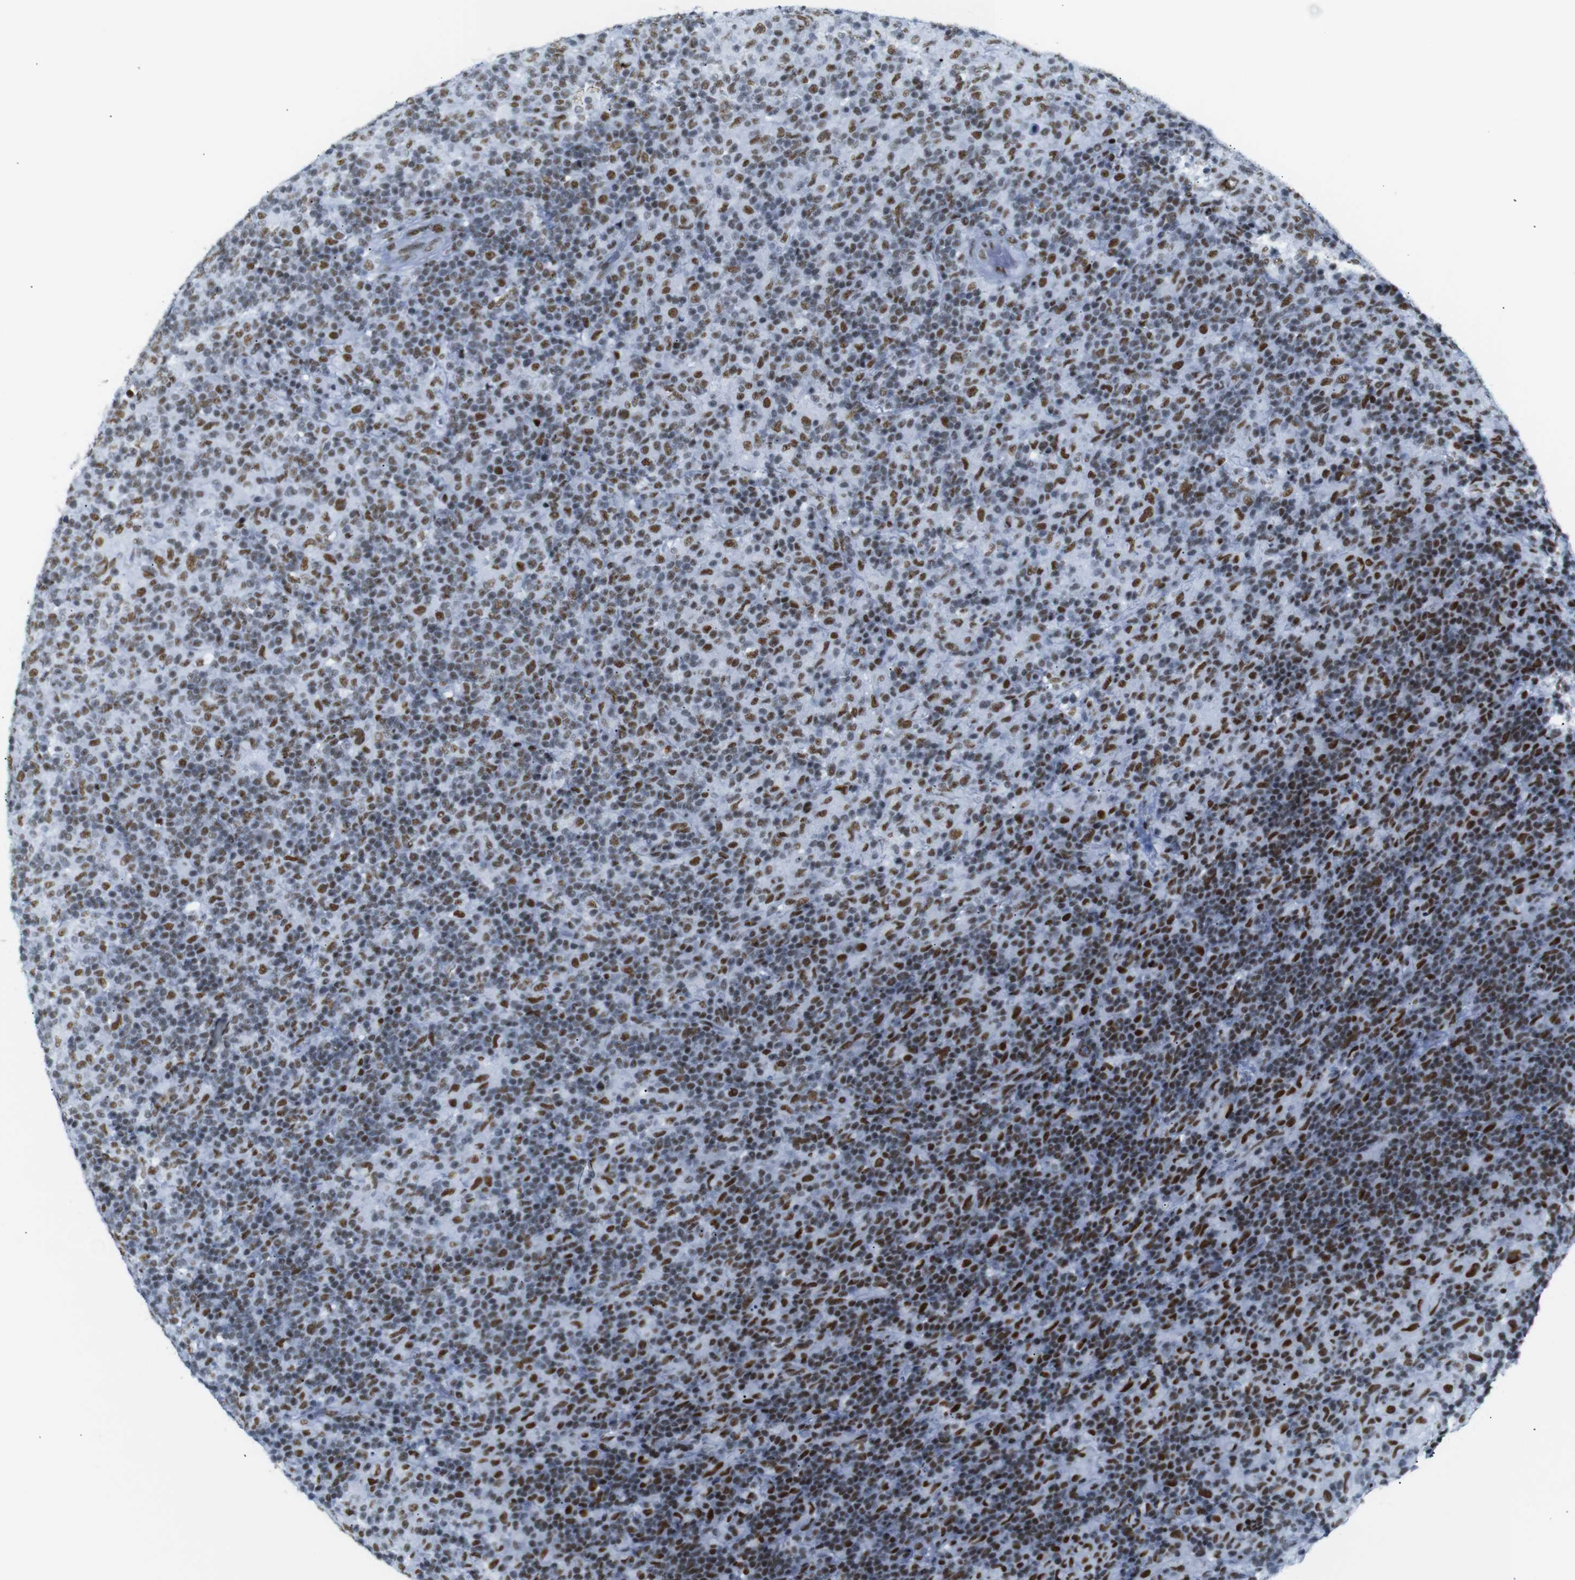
{"staining": {"intensity": "strong", "quantity": ">75%", "location": "nuclear"}, "tissue": "lymphoma", "cell_type": "Tumor cells", "image_type": "cancer", "snomed": [{"axis": "morphology", "description": "Hodgkin's disease, NOS"}, {"axis": "topography", "description": "Lymph node"}], "caption": "Immunohistochemistry (IHC) histopathology image of neoplastic tissue: human lymphoma stained using IHC demonstrates high levels of strong protein expression localized specifically in the nuclear of tumor cells, appearing as a nuclear brown color.", "gene": "TRA2B", "patient": {"sex": "male", "age": 70}}